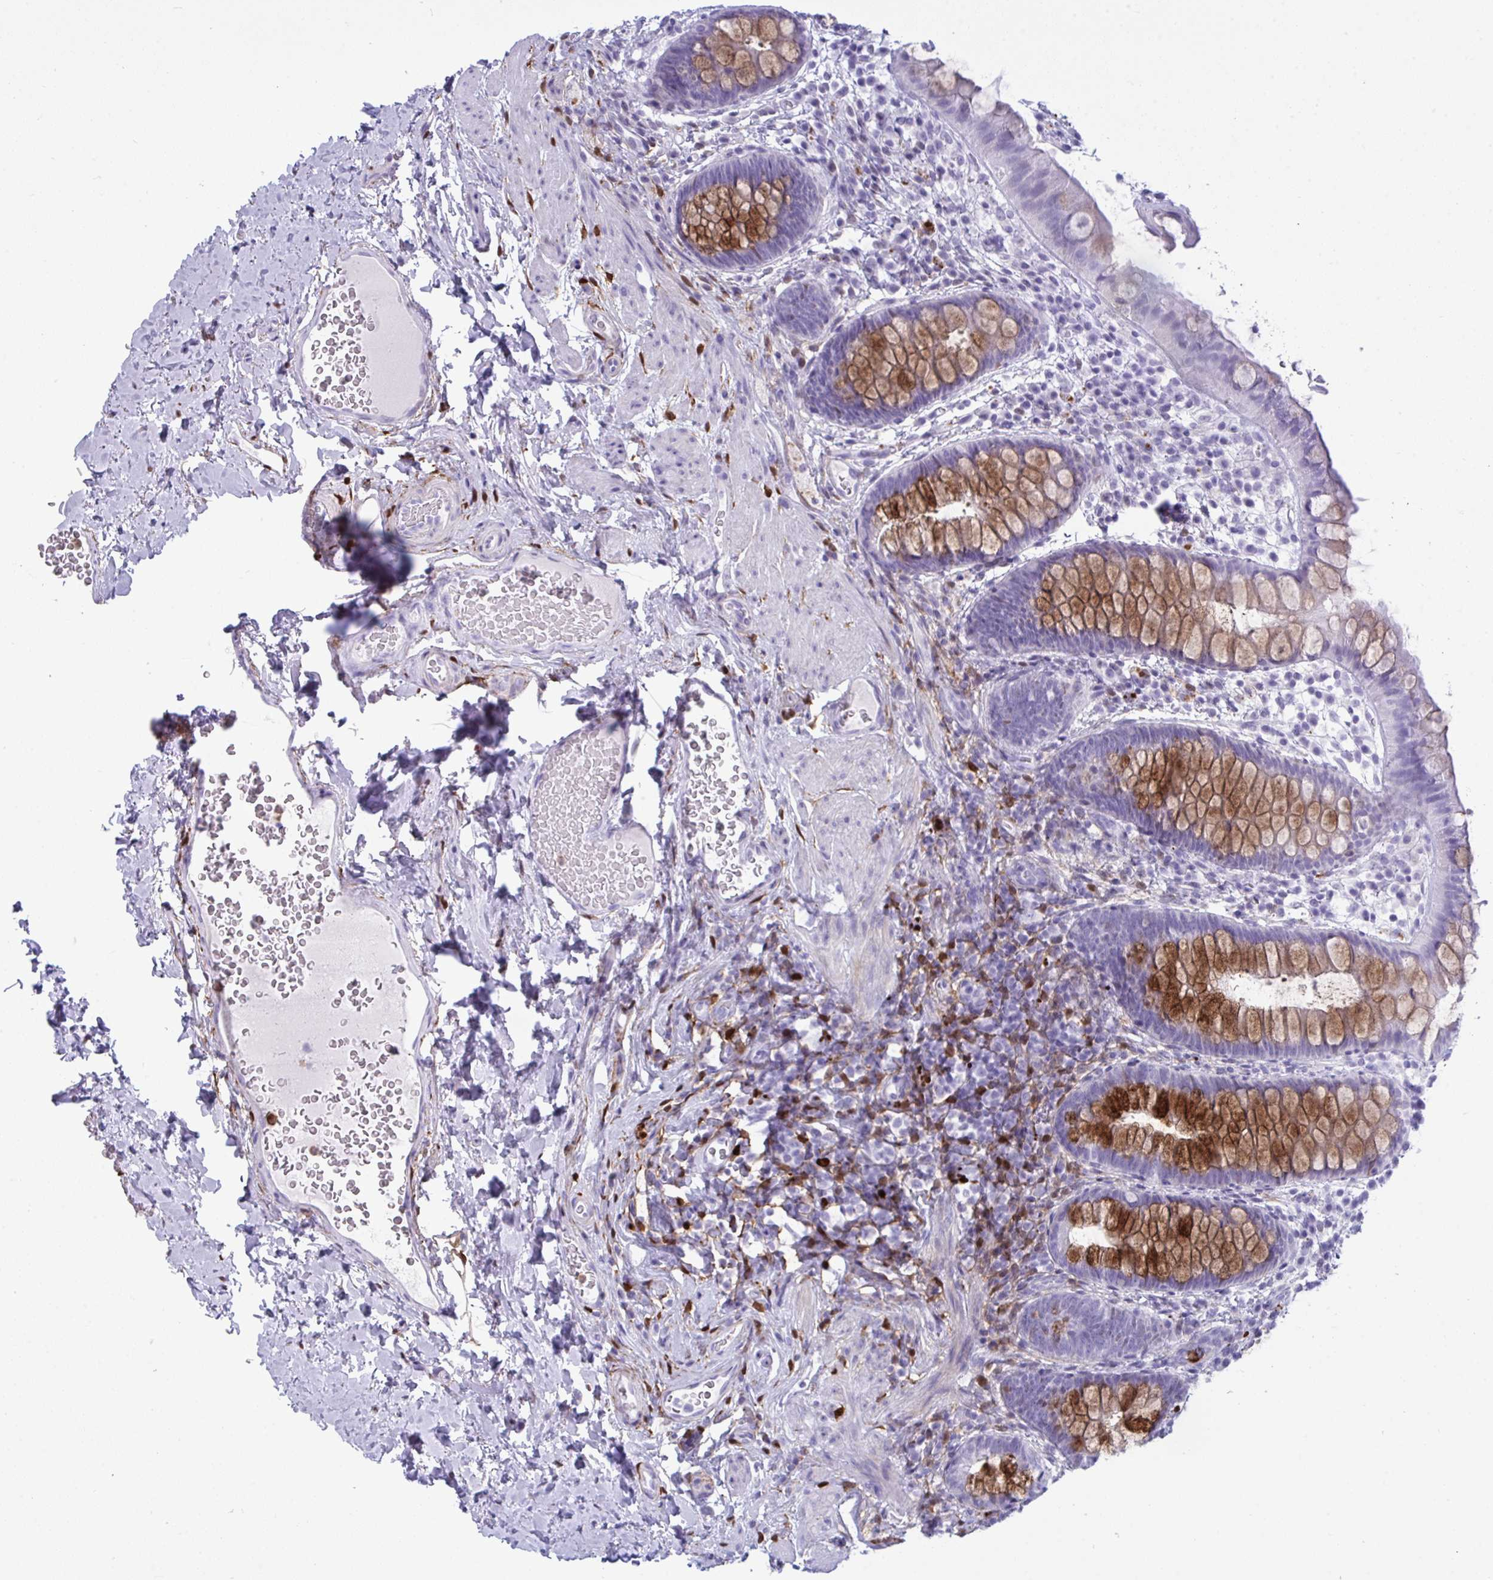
{"staining": {"intensity": "strong", "quantity": "<25%", "location": "cytoplasmic/membranous"}, "tissue": "rectum", "cell_type": "Glandular cells", "image_type": "normal", "snomed": [{"axis": "morphology", "description": "Normal tissue, NOS"}, {"axis": "topography", "description": "Rectum"}], "caption": "A medium amount of strong cytoplasmic/membranous expression is present in about <25% of glandular cells in unremarkable rectum.", "gene": "ARHGAP42", "patient": {"sex": "female", "age": 69}}